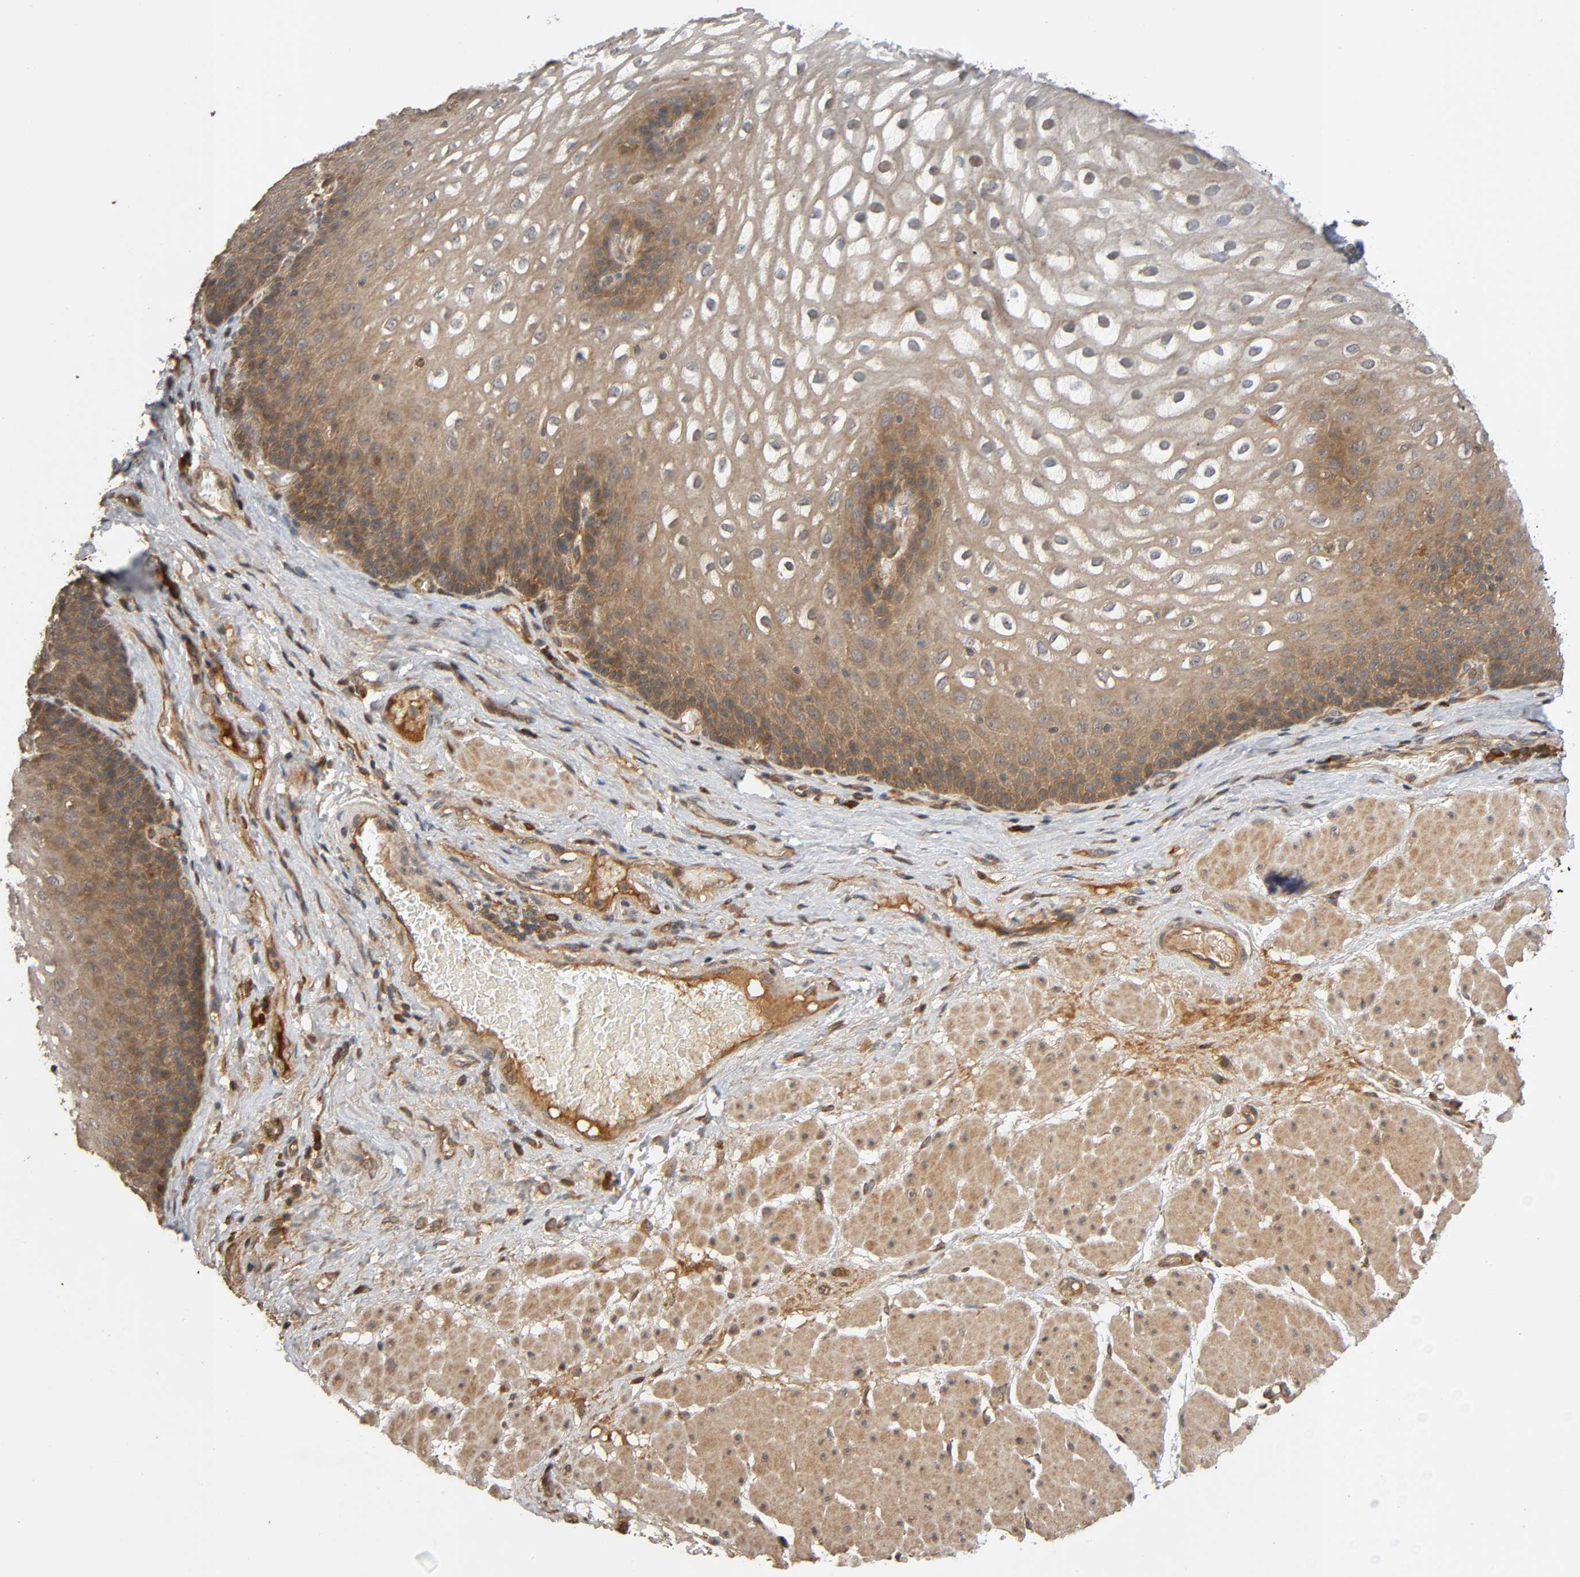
{"staining": {"intensity": "moderate", "quantity": ">75%", "location": "cytoplasmic/membranous"}, "tissue": "esophagus", "cell_type": "Squamous epithelial cells", "image_type": "normal", "snomed": [{"axis": "morphology", "description": "Normal tissue, NOS"}, {"axis": "topography", "description": "Esophagus"}], "caption": "Approximately >75% of squamous epithelial cells in unremarkable human esophagus show moderate cytoplasmic/membranous protein expression as visualized by brown immunohistochemical staining.", "gene": "MAP3K8", "patient": {"sex": "male", "age": 48}}